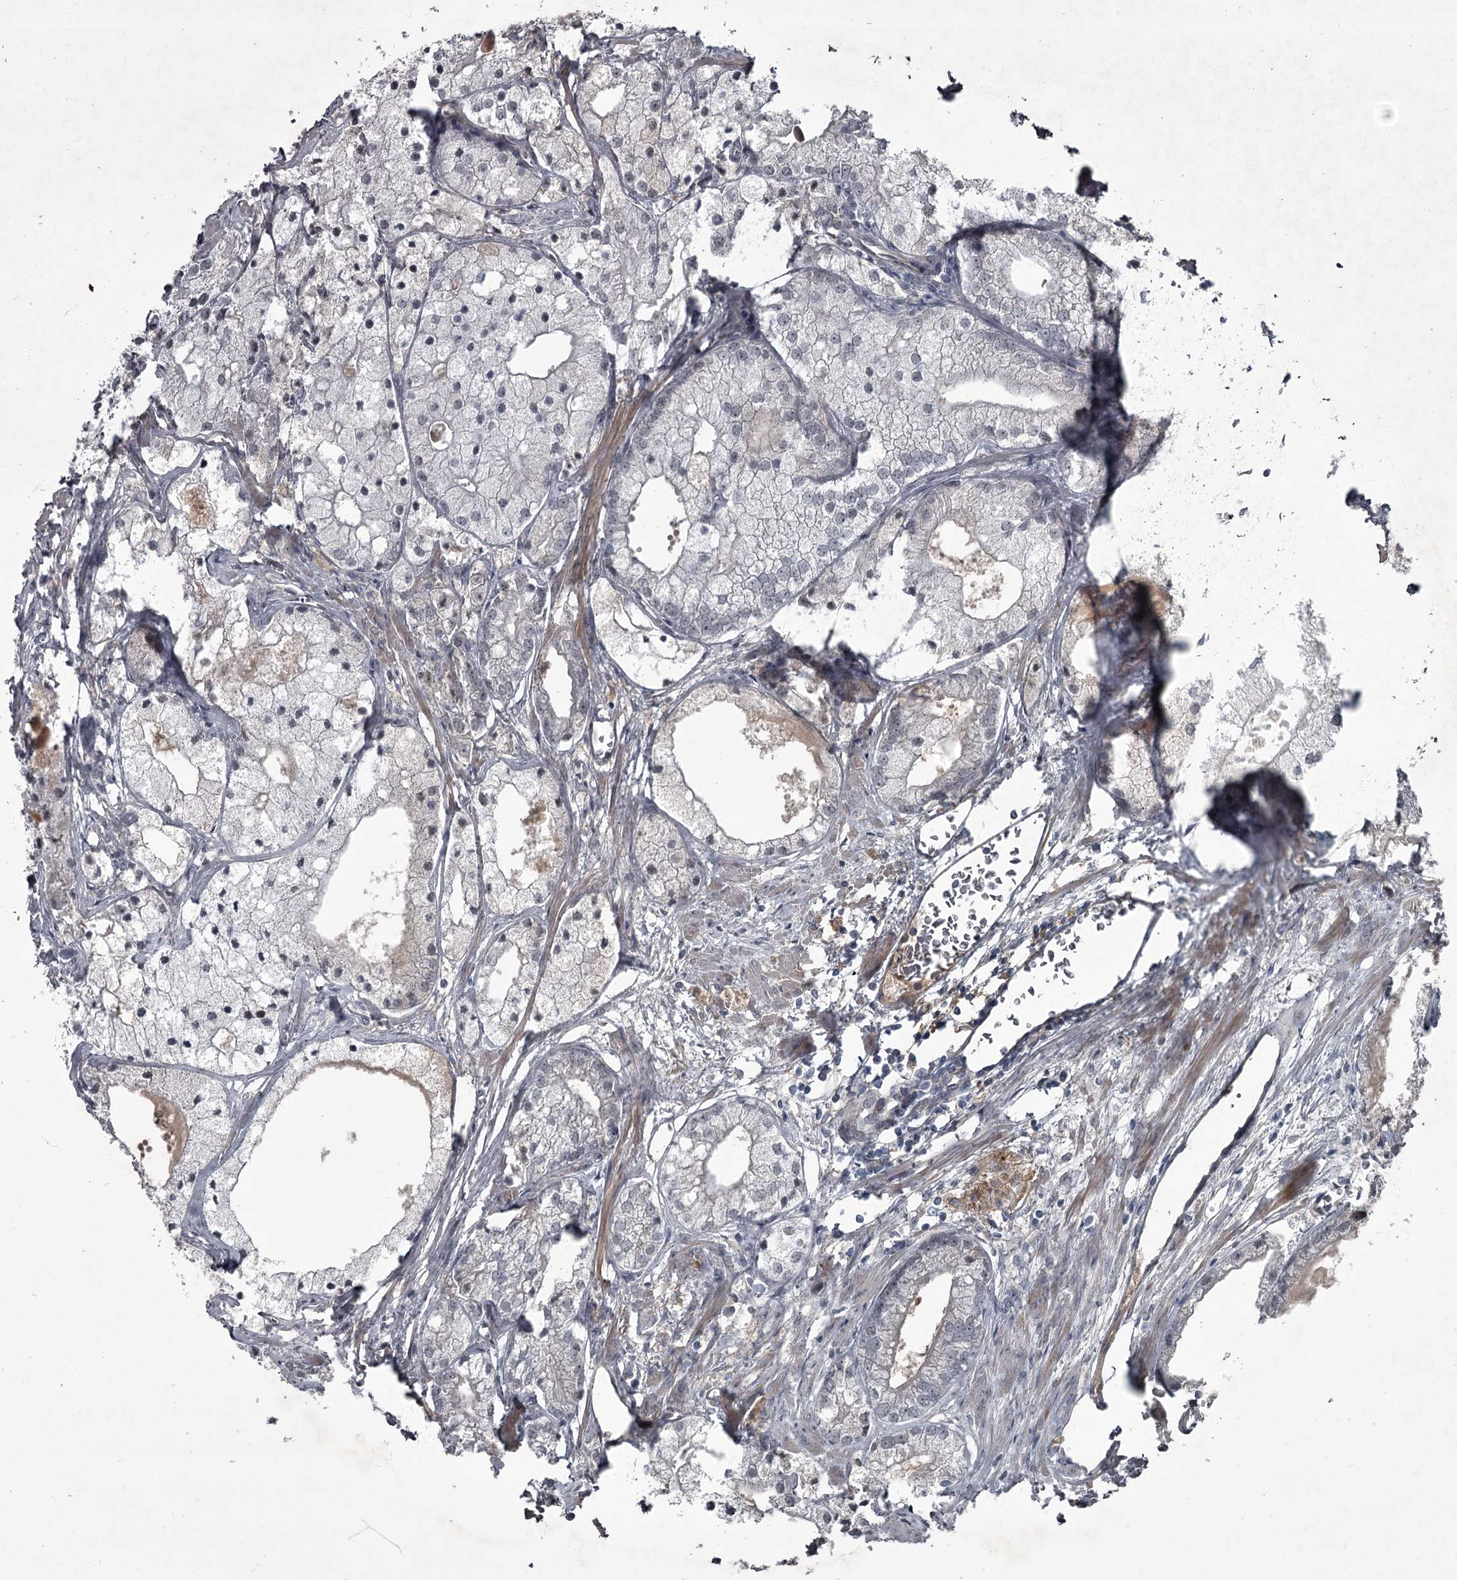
{"staining": {"intensity": "negative", "quantity": "none", "location": "none"}, "tissue": "prostate cancer", "cell_type": "Tumor cells", "image_type": "cancer", "snomed": [{"axis": "morphology", "description": "Adenocarcinoma, Low grade"}, {"axis": "topography", "description": "Prostate"}], "caption": "Micrograph shows no significant protein expression in tumor cells of prostate cancer. (Stains: DAB (3,3'-diaminobenzidine) immunohistochemistry (IHC) with hematoxylin counter stain, Microscopy: brightfield microscopy at high magnification).", "gene": "FLVCR2", "patient": {"sex": "male", "age": 69}}